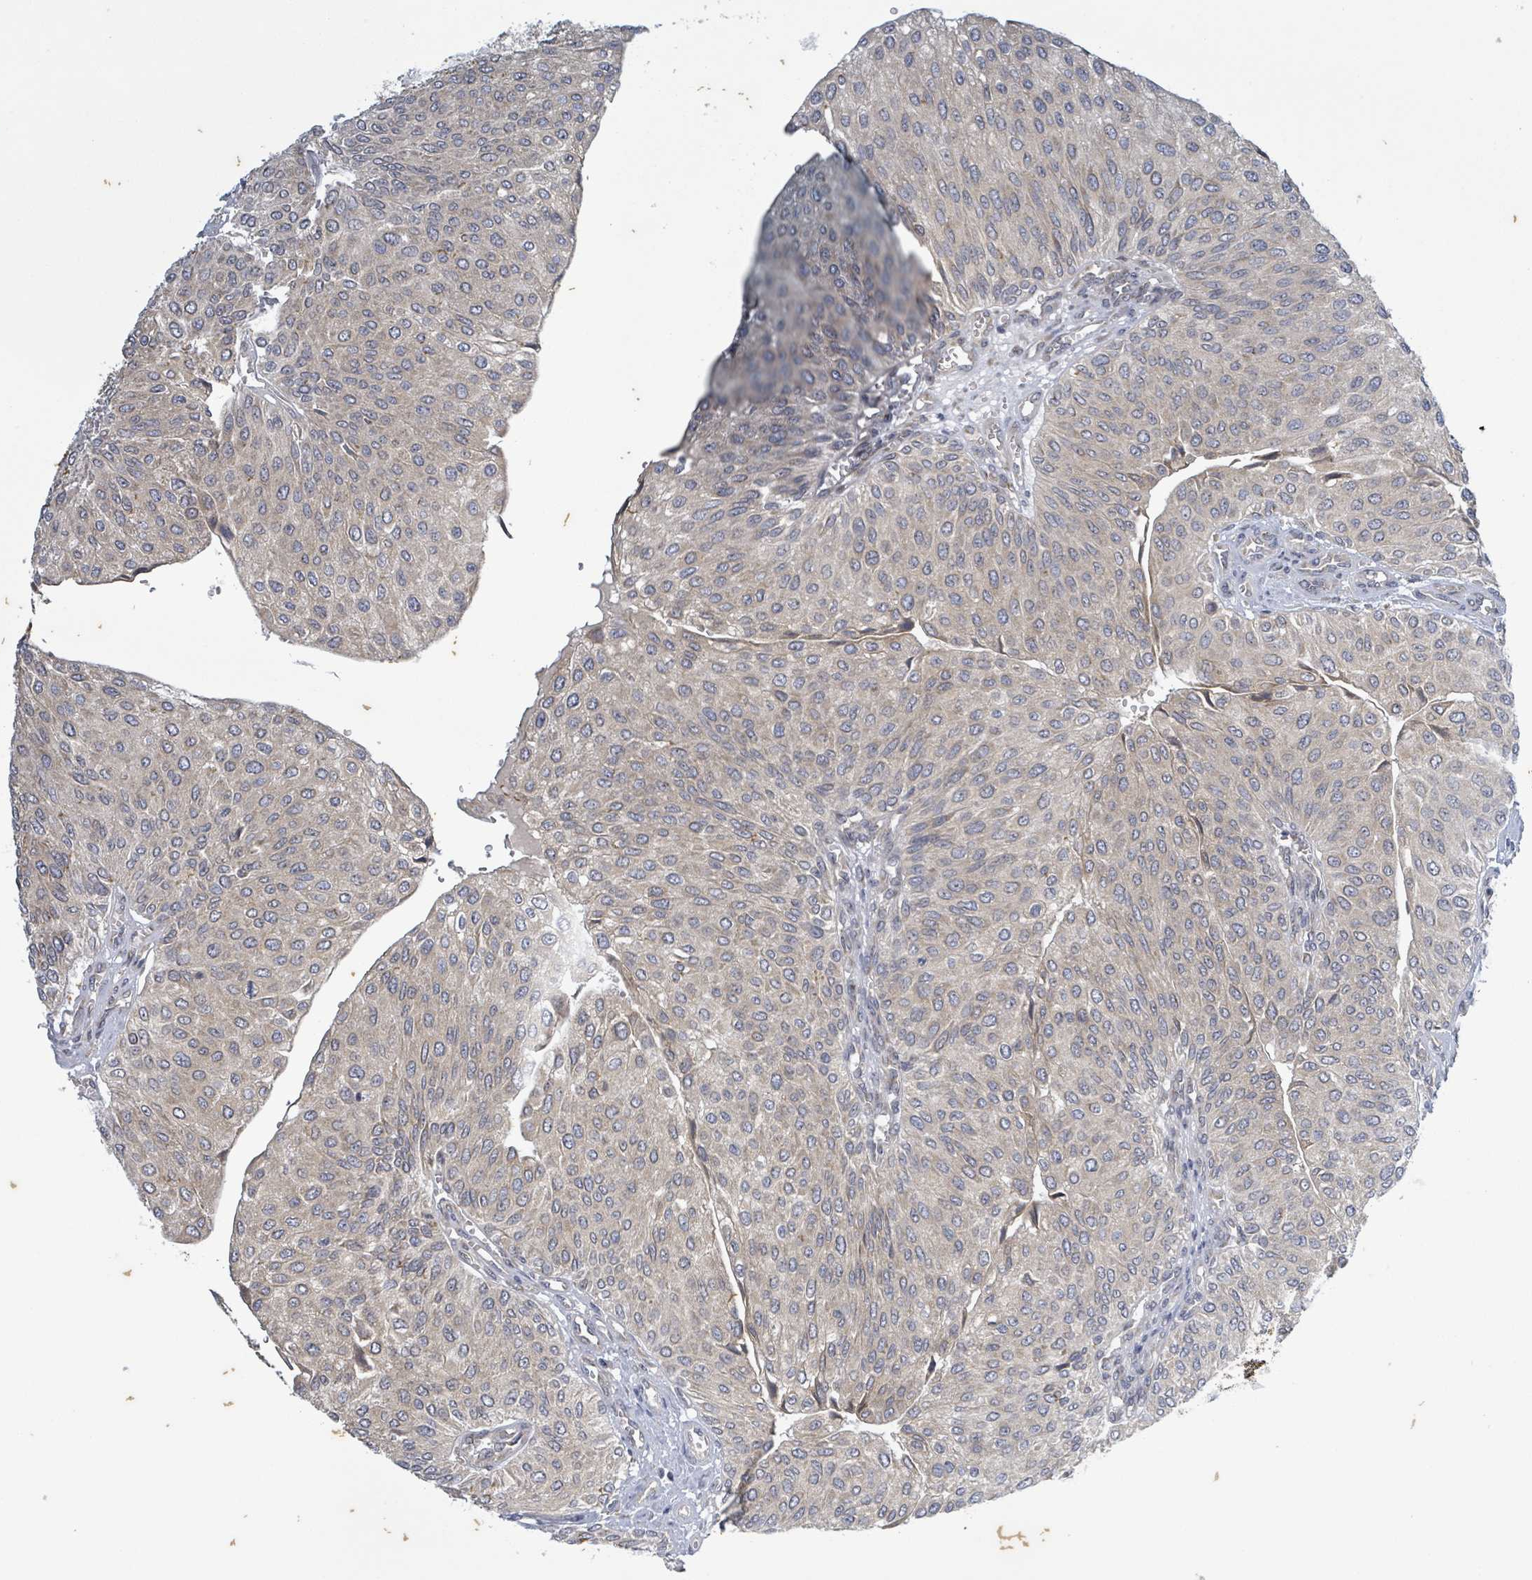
{"staining": {"intensity": "weak", "quantity": "<25%", "location": "cytoplasmic/membranous"}, "tissue": "urothelial cancer", "cell_type": "Tumor cells", "image_type": "cancer", "snomed": [{"axis": "morphology", "description": "Urothelial carcinoma, NOS"}, {"axis": "topography", "description": "Urinary bladder"}], "caption": "Transitional cell carcinoma was stained to show a protein in brown. There is no significant expression in tumor cells.", "gene": "ATP13A1", "patient": {"sex": "male", "age": 67}}